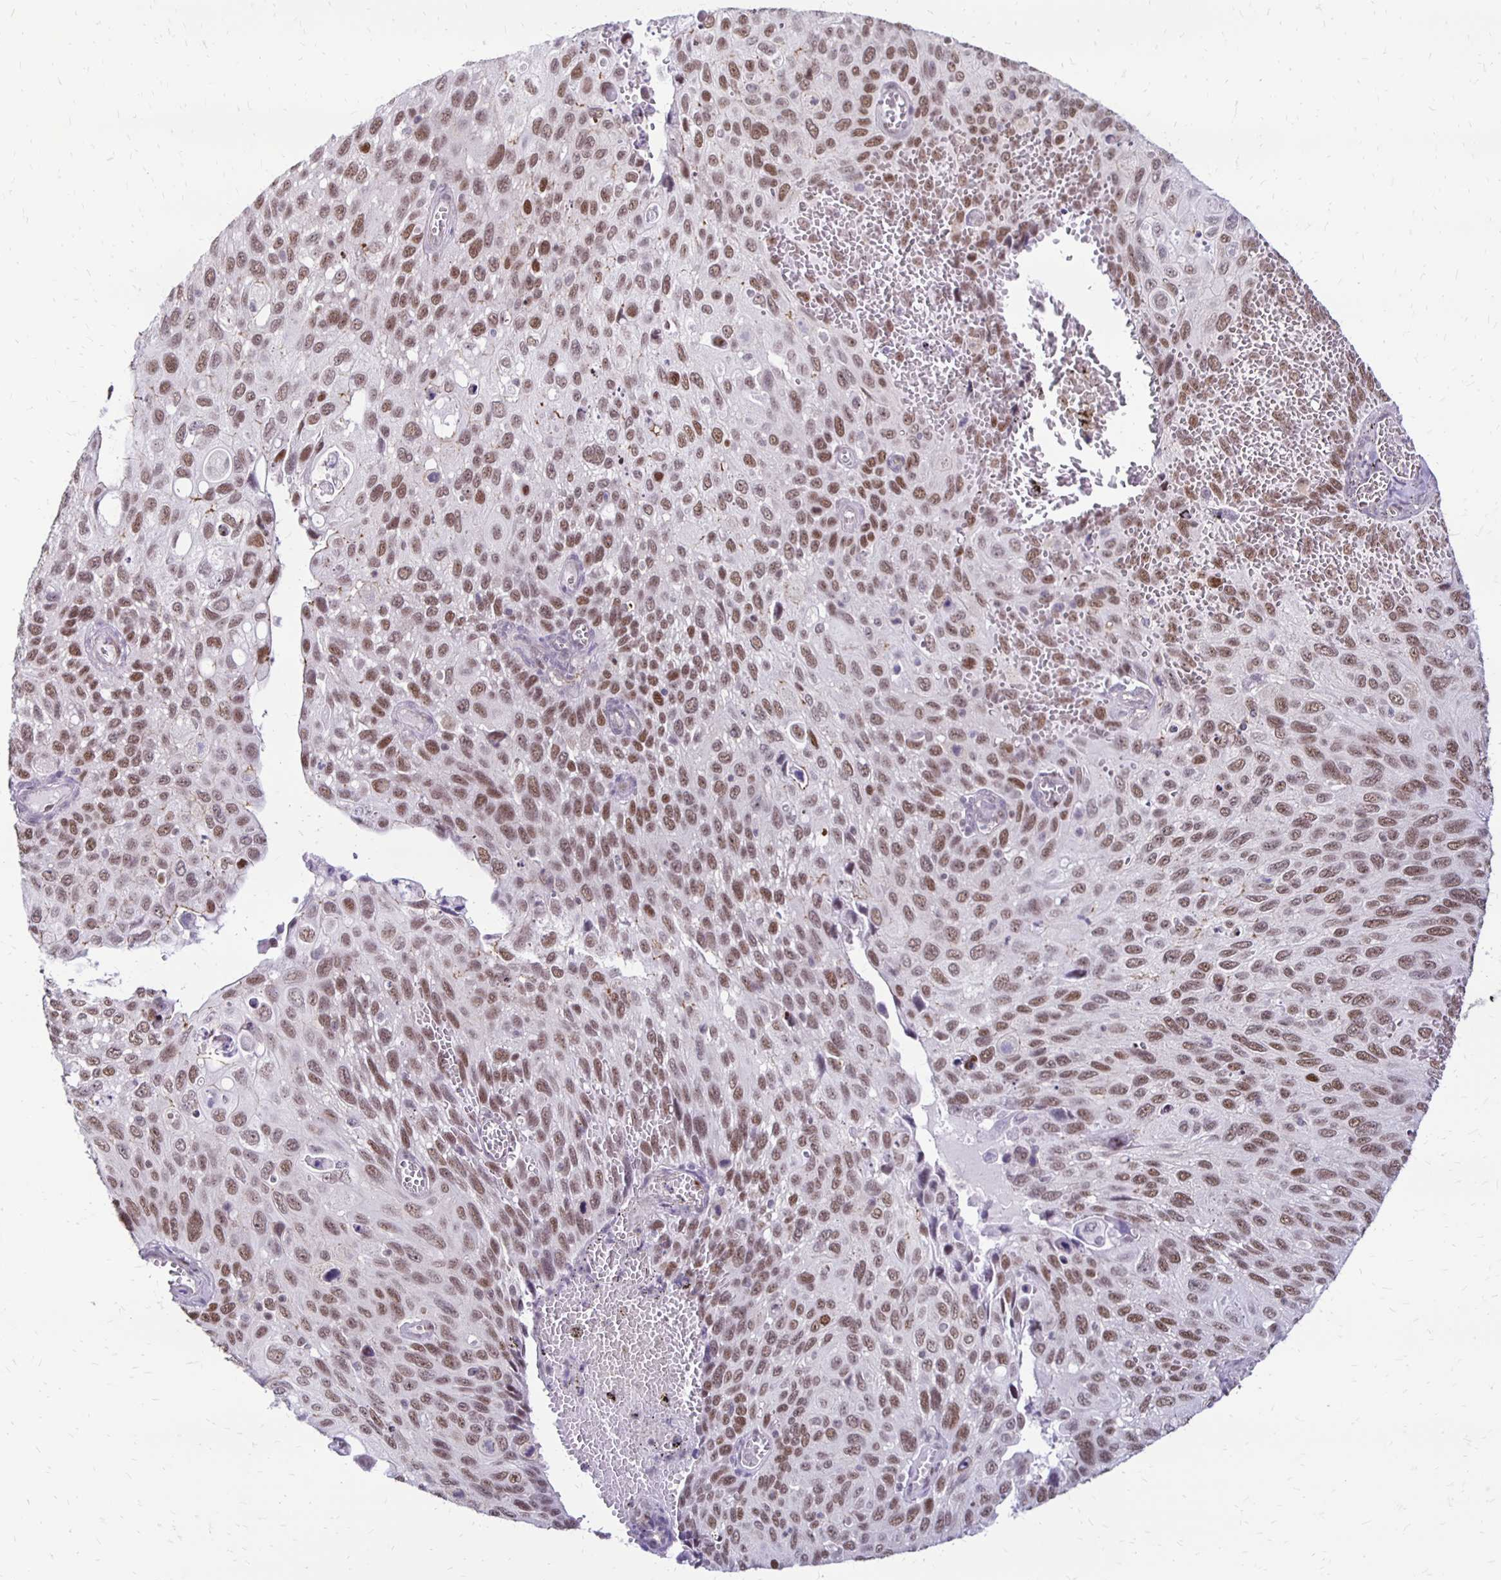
{"staining": {"intensity": "moderate", "quantity": ">75%", "location": "nuclear"}, "tissue": "cervical cancer", "cell_type": "Tumor cells", "image_type": "cancer", "snomed": [{"axis": "morphology", "description": "Squamous cell carcinoma, NOS"}, {"axis": "topography", "description": "Cervix"}], "caption": "Cervical cancer stained for a protein (brown) demonstrates moderate nuclear positive positivity in about >75% of tumor cells.", "gene": "DDB2", "patient": {"sex": "female", "age": 70}}